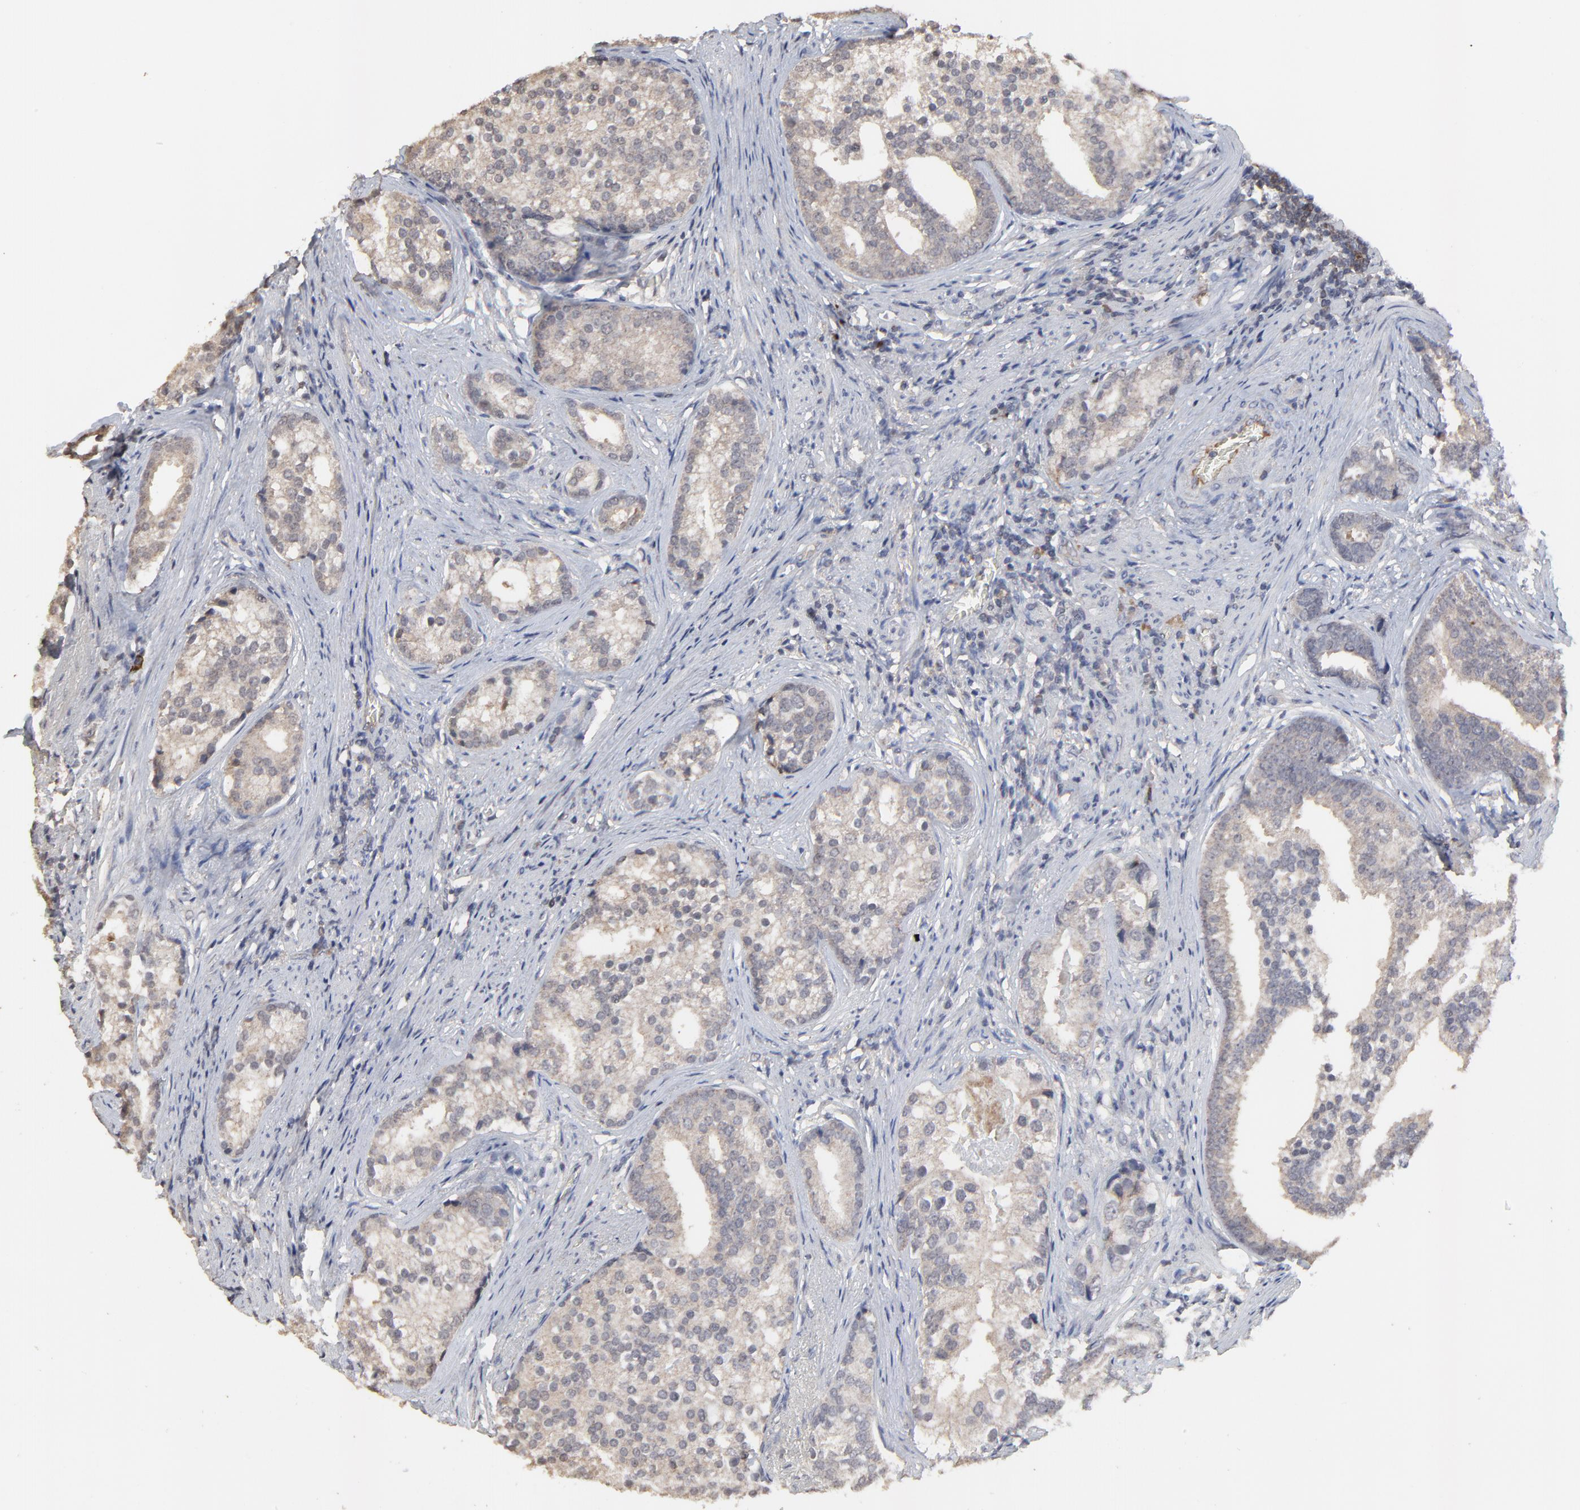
{"staining": {"intensity": "weak", "quantity": ">75%", "location": "cytoplasmic/membranous"}, "tissue": "prostate cancer", "cell_type": "Tumor cells", "image_type": "cancer", "snomed": [{"axis": "morphology", "description": "Adenocarcinoma, Low grade"}, {"axis": "topography", "description": "Prostate"}], "caption": "A low amount of weak cytoplasmic/membranous staining is present in about >75% of tumor cells in prostate adenocarcinoma (low-grade) tissue.", "gene": "VPREB3", "patient": {"sex": "male", "age": 71}}